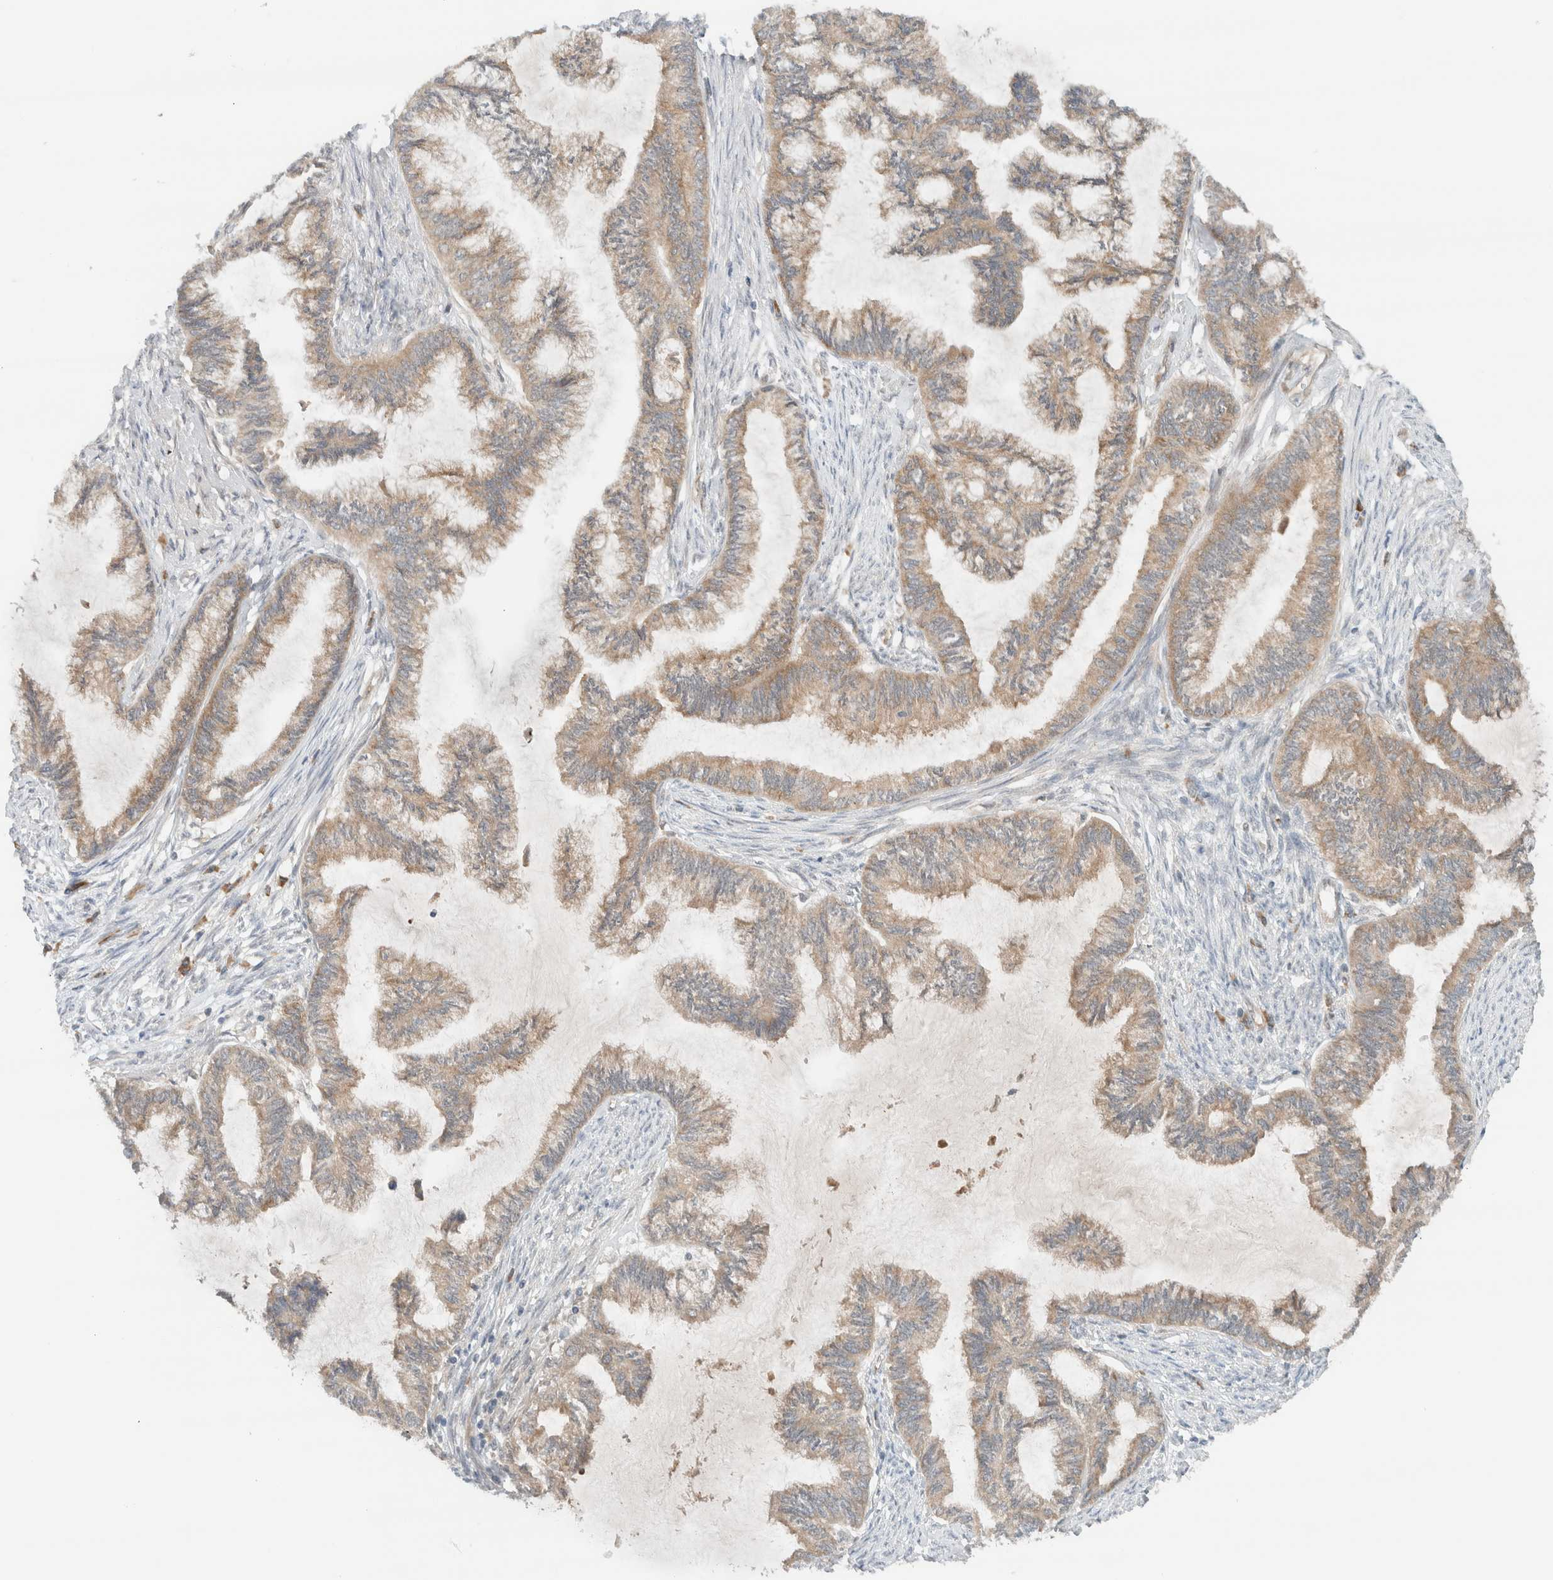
{"staining": {"intensity": "moderate", "quantity": ">75%", "location": "cytoplasmic/membranous"}, "tissue": "endometrial cancer", "cell_type": "Tumor cells", "image_type": "cancer", "snomed": [{"axis": "morphology", "description": "Adenocarcinoma, NOS"}, {"axis": "topography", "description": "Endometrium"}], "caption": "Human endometrial cancer (adenocarcinoma) stained for a protein (brown) displays moderate cytoplasmic/membranous positive positivity in approximately >75% of tumor cells.", "gene": "ARFGEF2", "patient": {"sex": "female", "age": 86}}